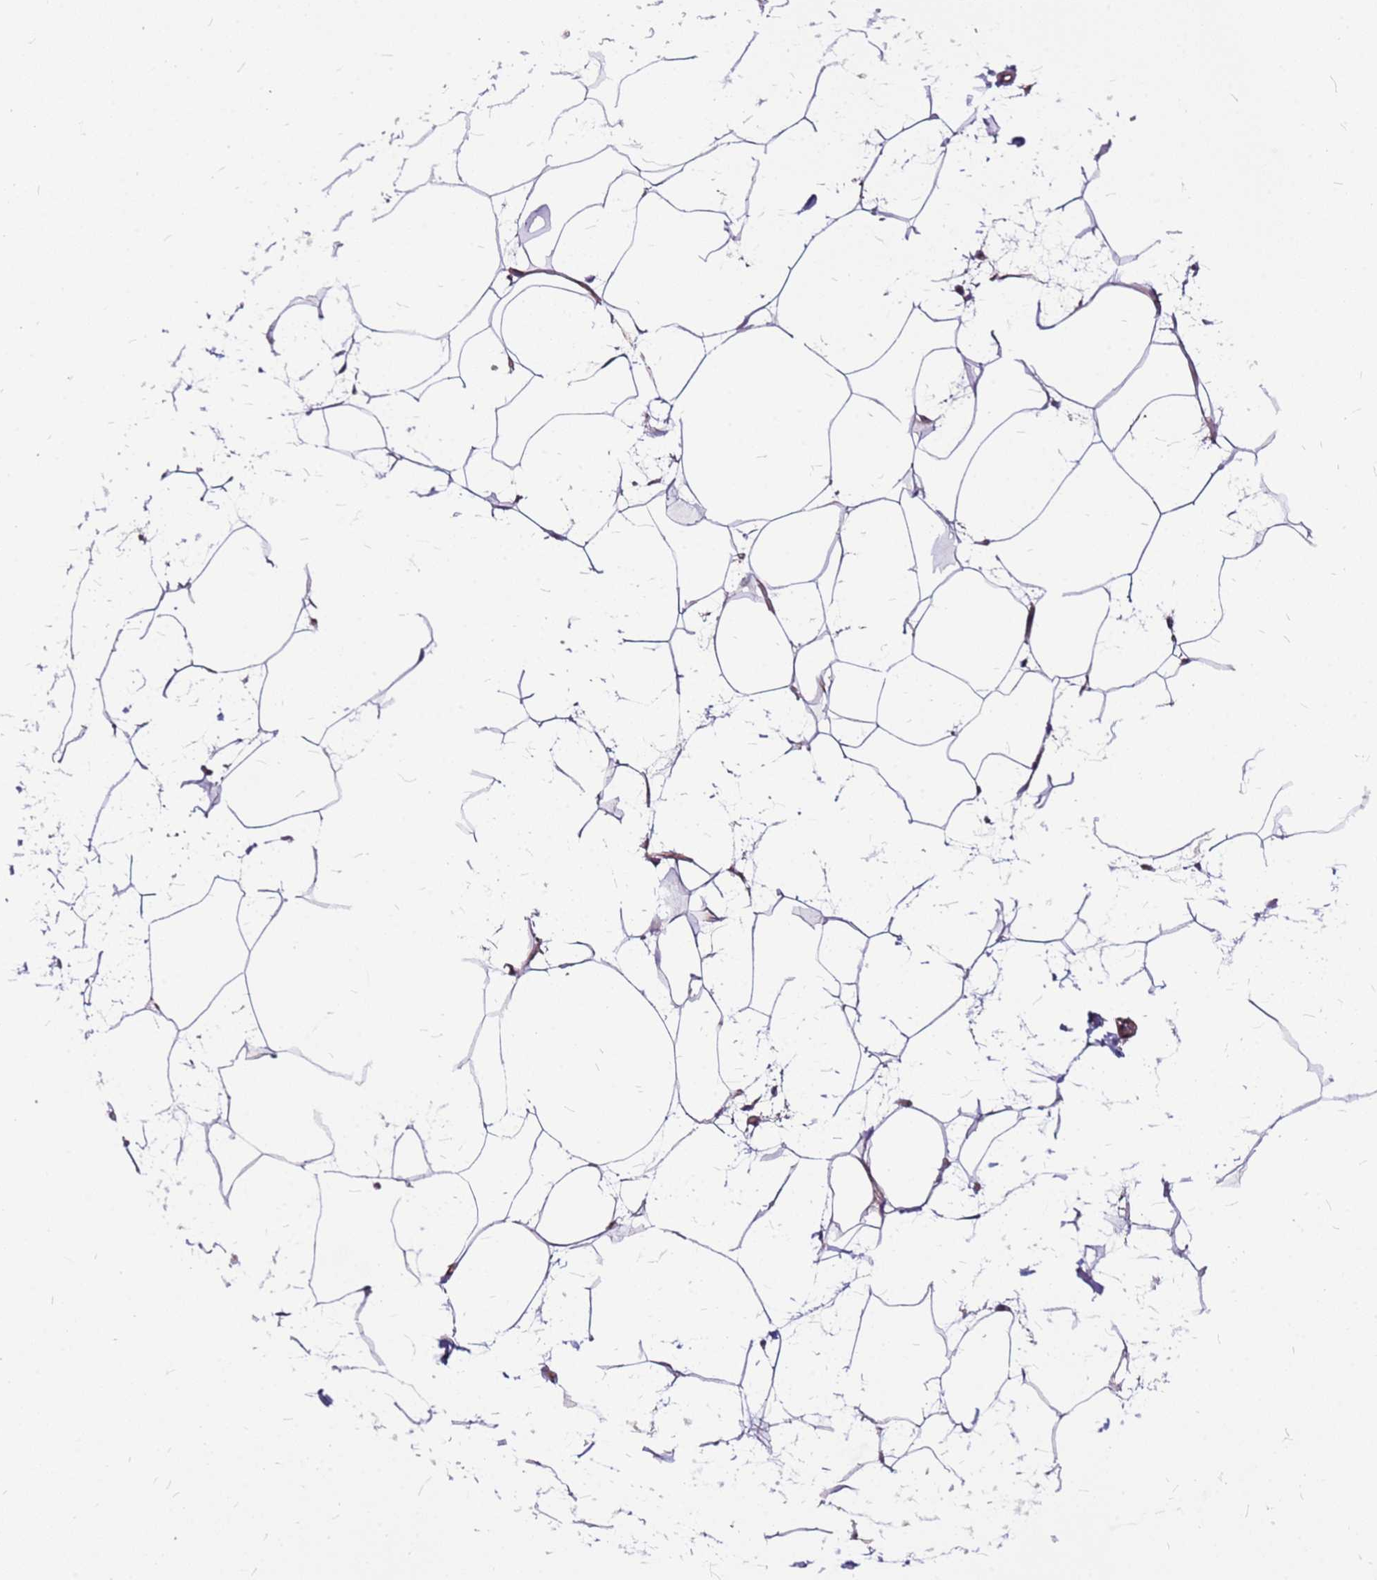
{"staining": {"intensity": "negative", "quantity": "none", "location": "none"}, "tissue": "adipose tissue", "cell_type": "Adipocytes", "image_type": "normal", "snomed": [{"axis": "morphology", "description": "Normal tissue, NOS"}, {"axis": "topography", "description": "Adipose tissue"}], "caption": "Immunohistochemical staining of normal human adipose tissue demonstrates no significant positivity in adipocytes.", "gene": "TOPAZ1", "patient": {"sex": "female", "age": 37}}